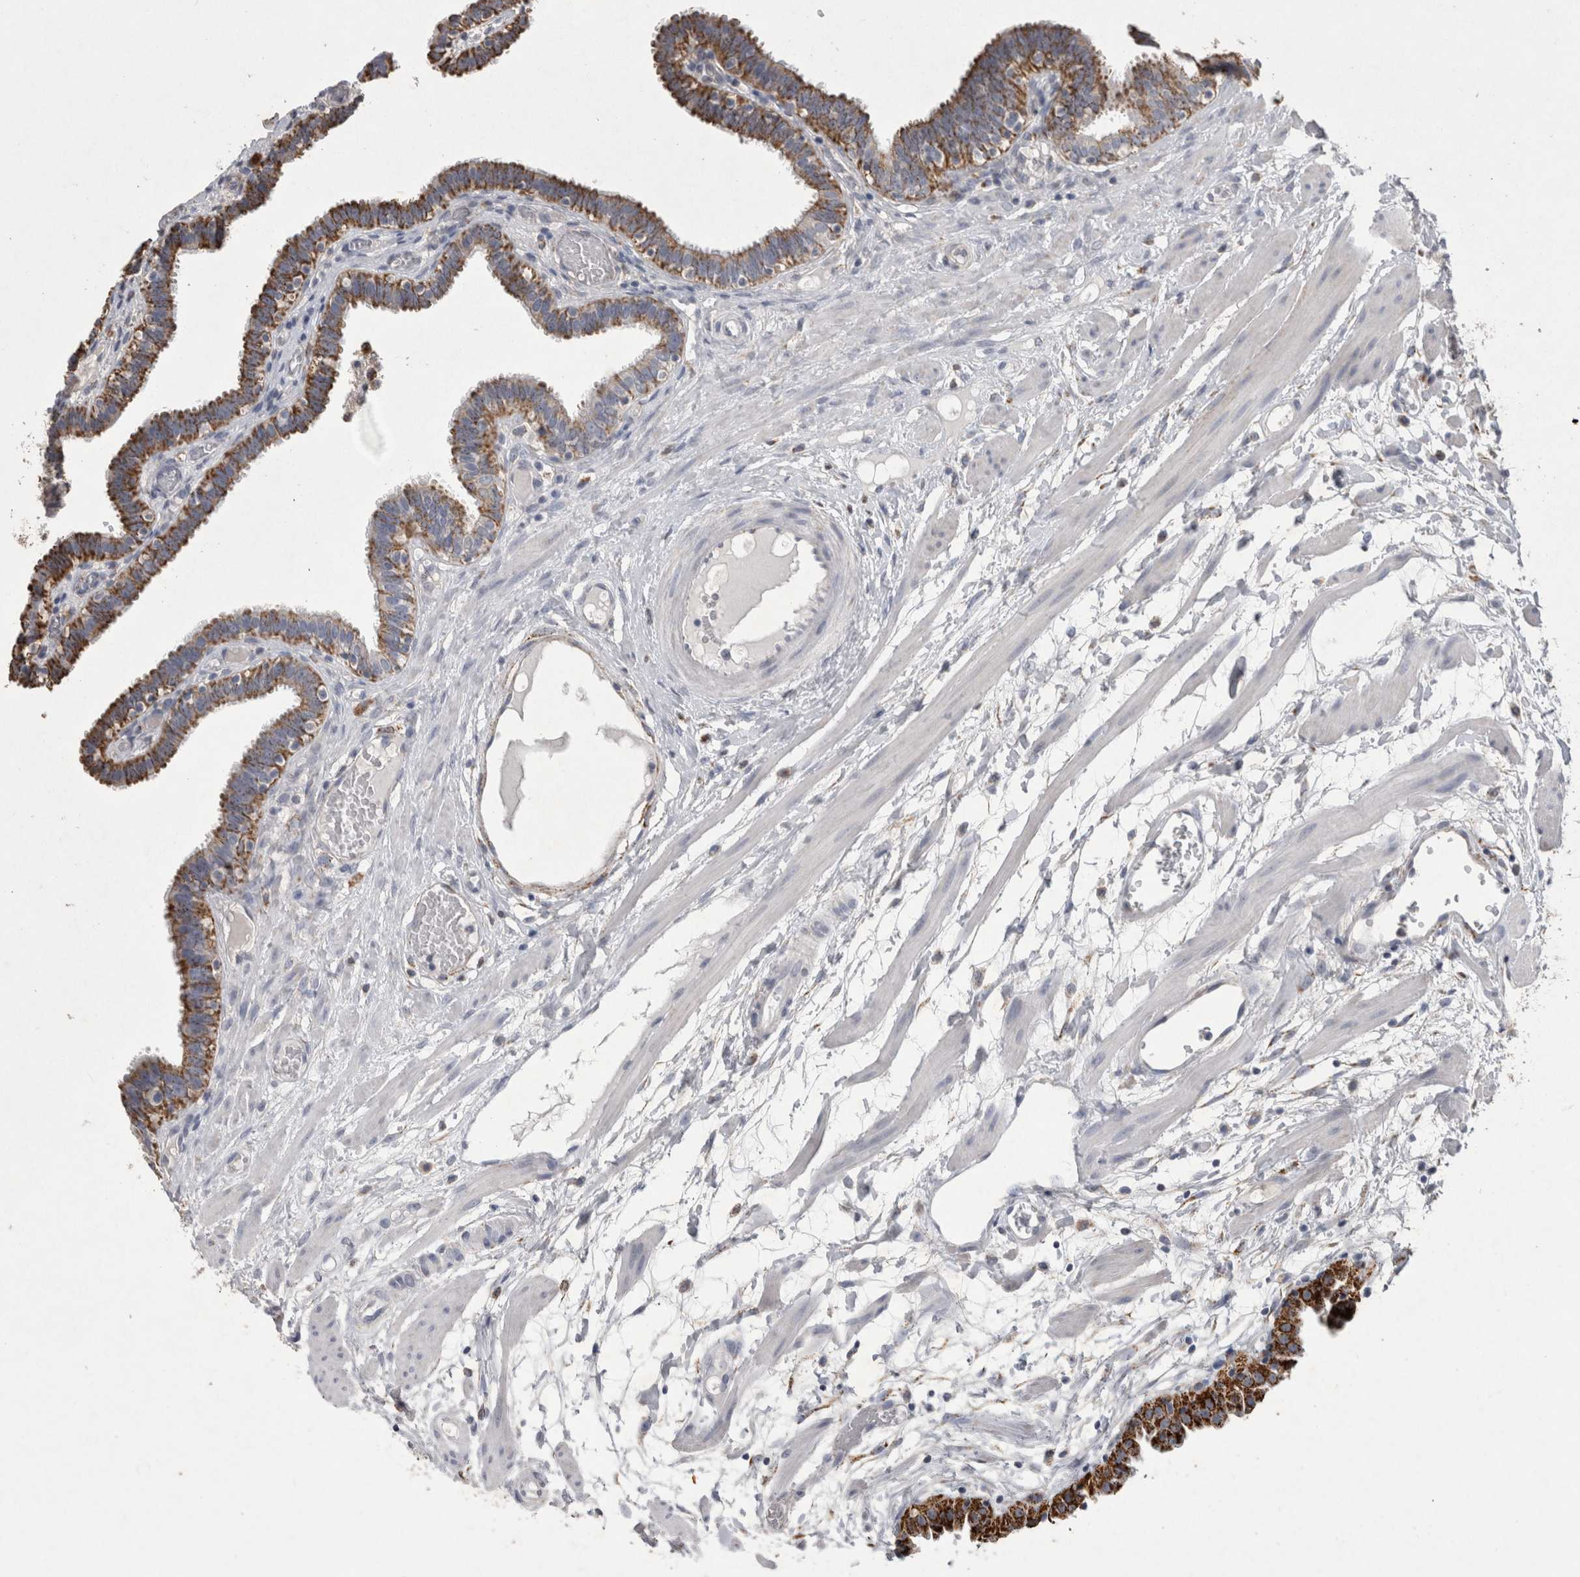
{"staining": {"intensity": "strong", "quantity": ">75%", "location": "cytoplasmic/membranous"}, "tissue": "fallopian tube", "cell_type": "Glandular cells", "image_type": "normal", "snomed": [{"axis": "morphology", "description": "Normal tissue, NOS"}, {"axis": "topography", "description": "Fallopian tube"}, {"axis": "topography", "description": "Placenta"}], "caption": "Protein staining of unremarkable fallopian tube displays strong cytoplasmic/membranous staining in approximately >75% of glandular cells. Immunohistochemistry stains the protein in brown and the nuclei are stained blue.", "gene": "DKK3", "patient": {"sex": "female", "age": 32}}